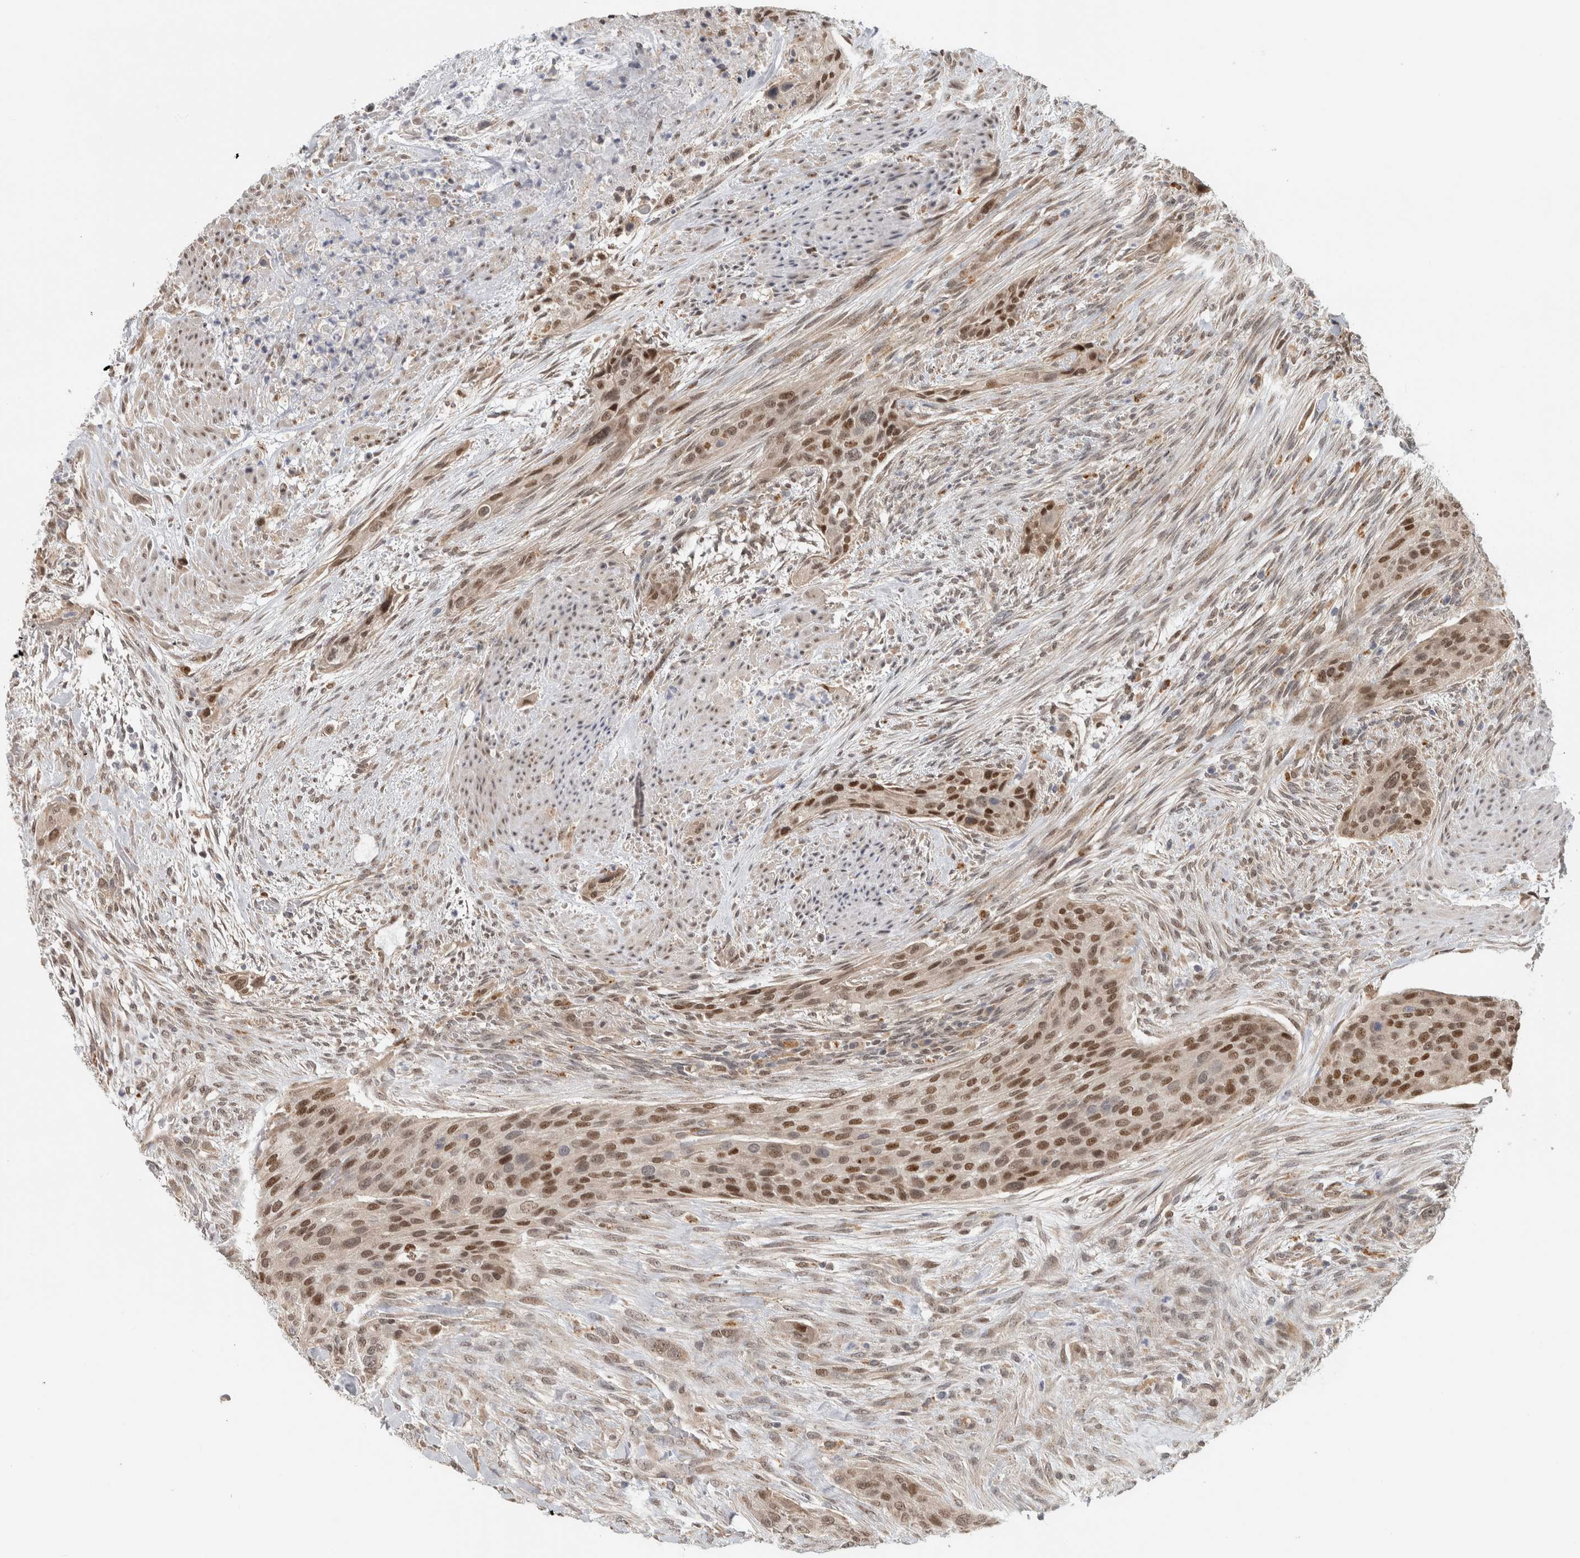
{"staining": {"intensity": "strong", "quantity": ">75%", "location": "nuclear"}, "tissue": "urothelial cancer", "cell_type": "Tumor cells", "image_type": "cancer", "snomed": [{"axis": "morphology", "description": "Urothelial carcinoma, High grade"}, {"axis": "topography", "description": "Urinary bladder"}], "caption": "Immunohistochemistry (IHC) histopathology image of neoplastic tissue: human urothelial carcinoma (high-grade) stained using immunohistochemistry (IHC) displays high levels of strong protein expression localized specifically in the nuclear of tumor cells, appearing as a nuclear brown color.", "gene": "NAB2", "patient": {"sex": "male", "age": 35}}